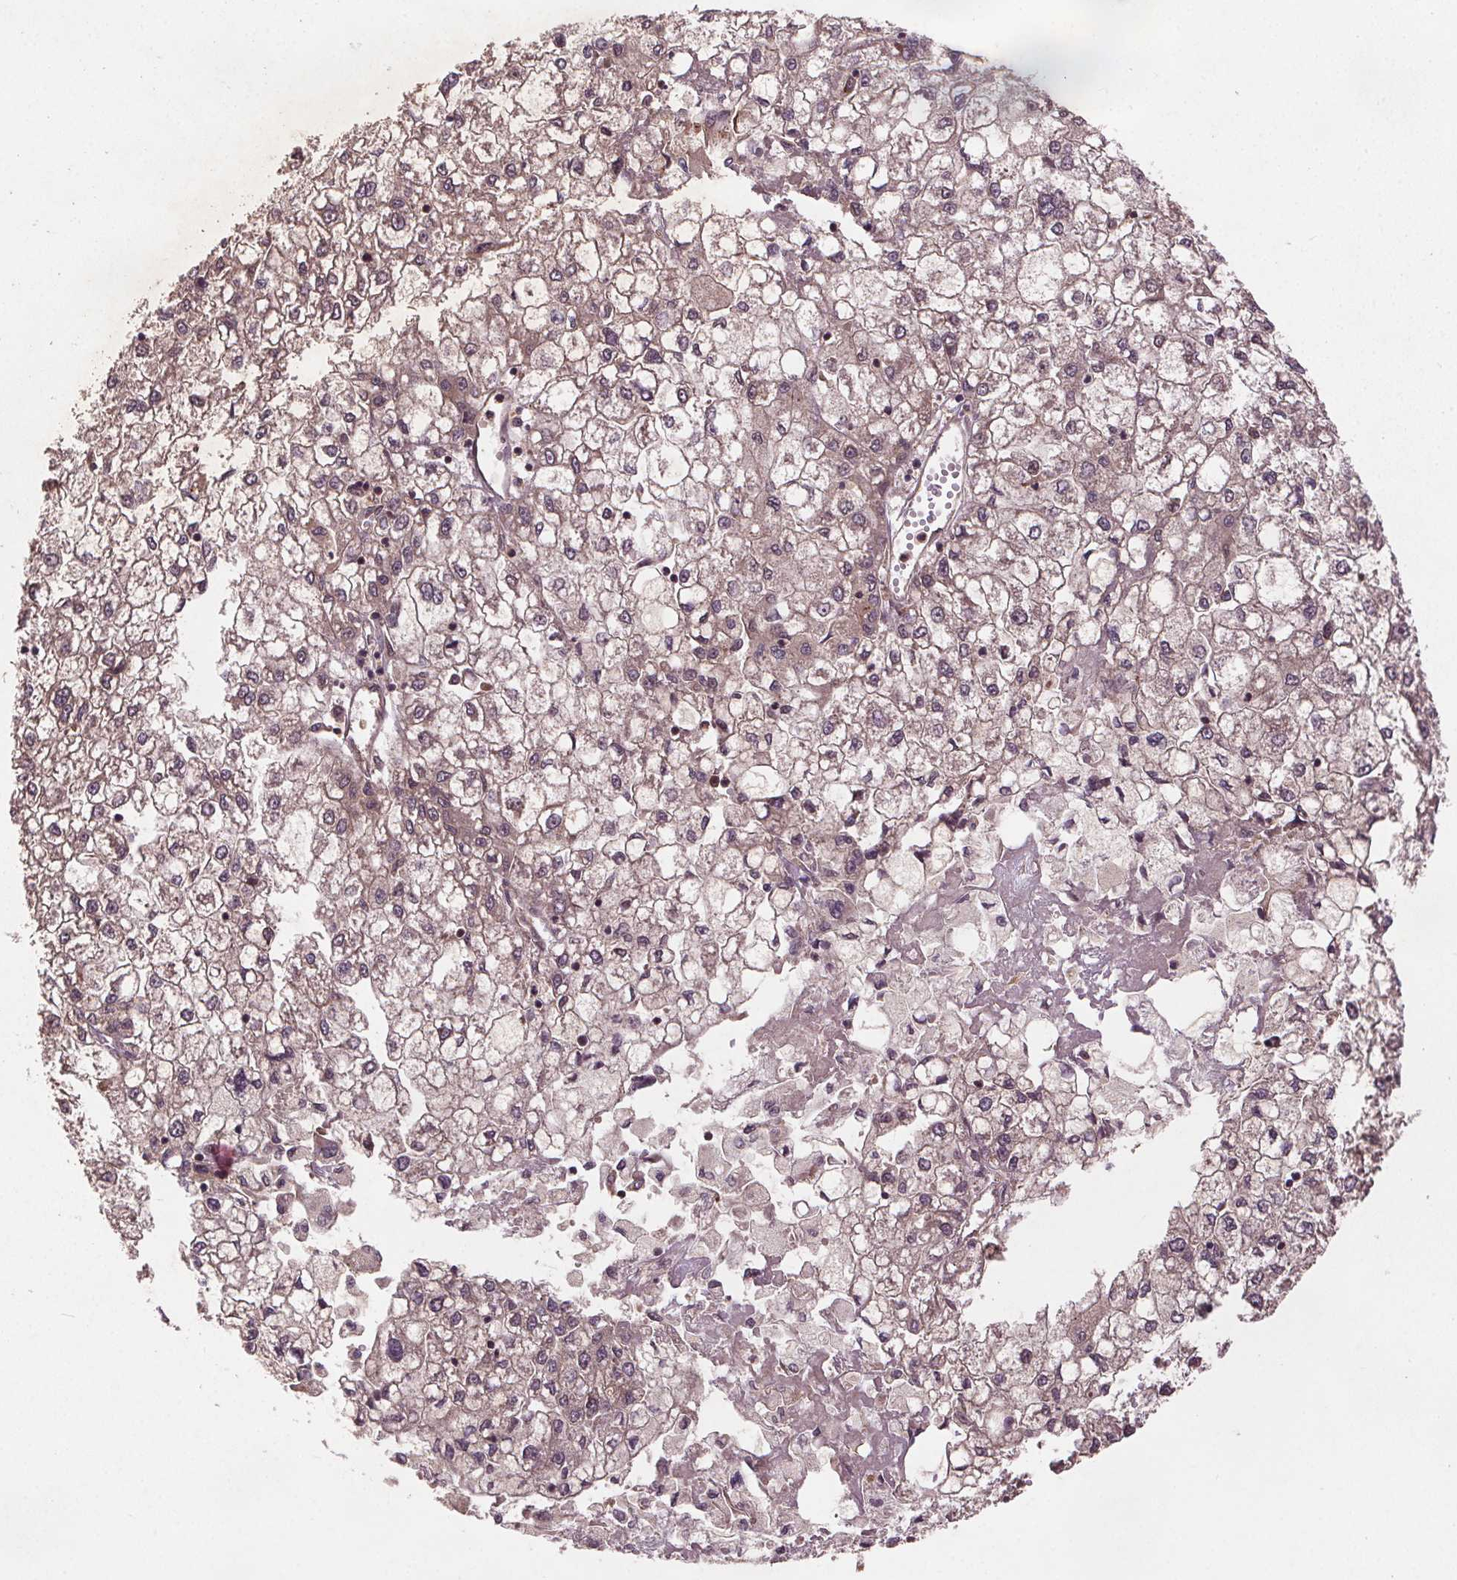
{"staining": {"intensity": "weak", "quantity": "25%-75%", "location": "cytoplasmic/membranous"}, "tissue": "liver cancer", "cell_type": "Tumor cells", "image_type": "cancer", "snomed": [{"axis": "morphology", "description": "Carcinoma, Hepatocellular, NOS"}, {"axis": "topography", "description": "Liver"}], "caption": "Brown immunohistochemical staining in human liver hepatocellular carcinoma reveals weak cytoplasmic/membranous staining in approximately 25%-75% of tumor cells. The protein is stained brown, and the nuclei are stained in blue (DAB (3,3'-diaminobenzidine) IHC with brightfield microscopy, high magnification).", "gene": "SEC14L2", "patient": {"sex": "male", "age": 40}}